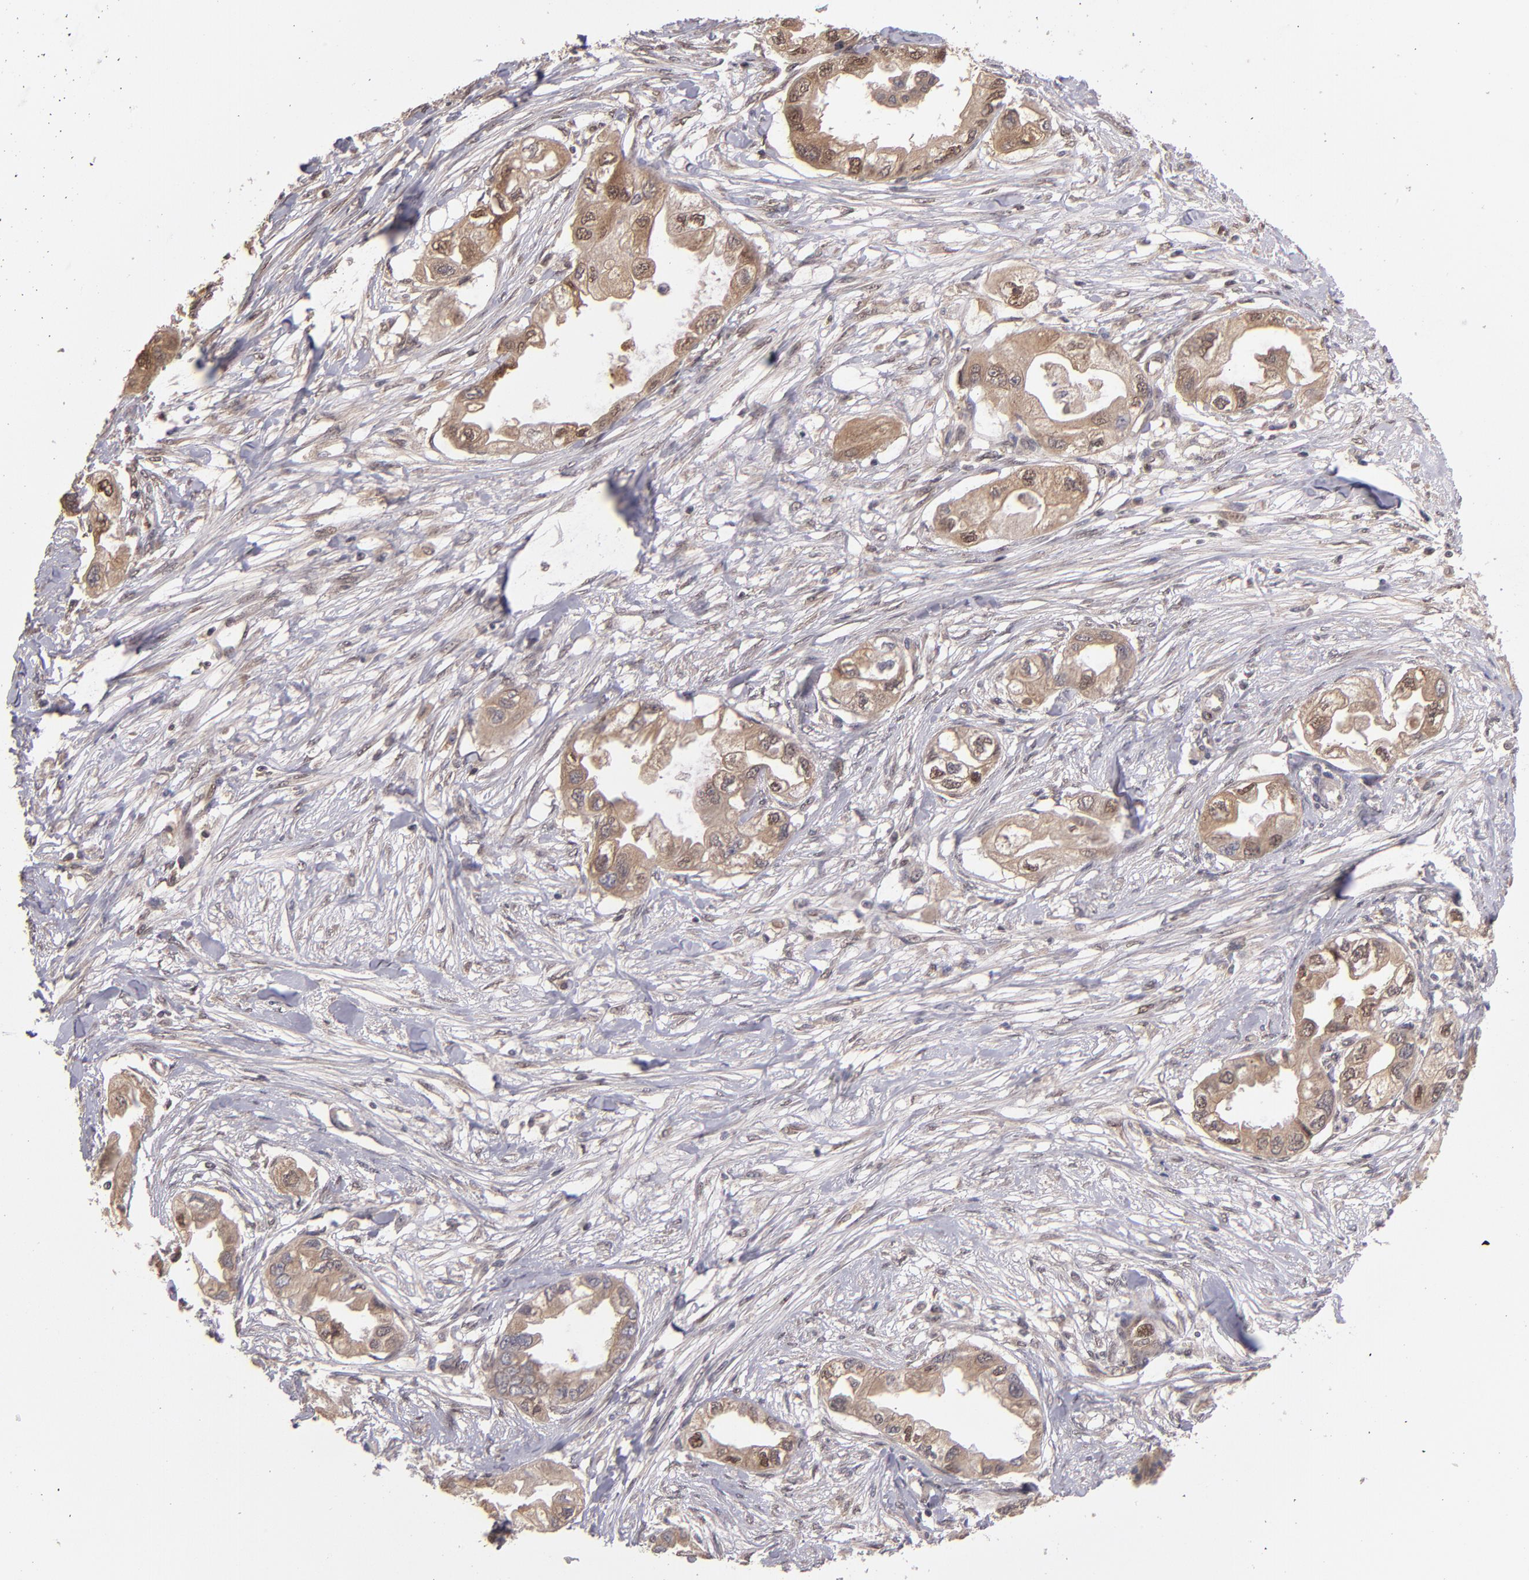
{"staining": {"intensity": "moderate", "quantity": ">75%", "location": "cytoplasmic/membranous,nuclear"}, "tissue": "endometrial cancer", "cell_type": "Tumor cells", "image_type": "cancer", "snomed": [{"axis": "morphology", "description": "Adenocarcinoma, NOS"}, {"axis": "topography", "description": "Endometrium"}], "caption": "Immunohistochemical staining of human endometrial cancer (adenocarcinoma) shows medium levels of moderate cytoplasmic/membranous and nuclear positivity in approximately >75% of tumor cells.", "gene": "ABHD12B", "patient": {"sex": "female", "age": 67}}